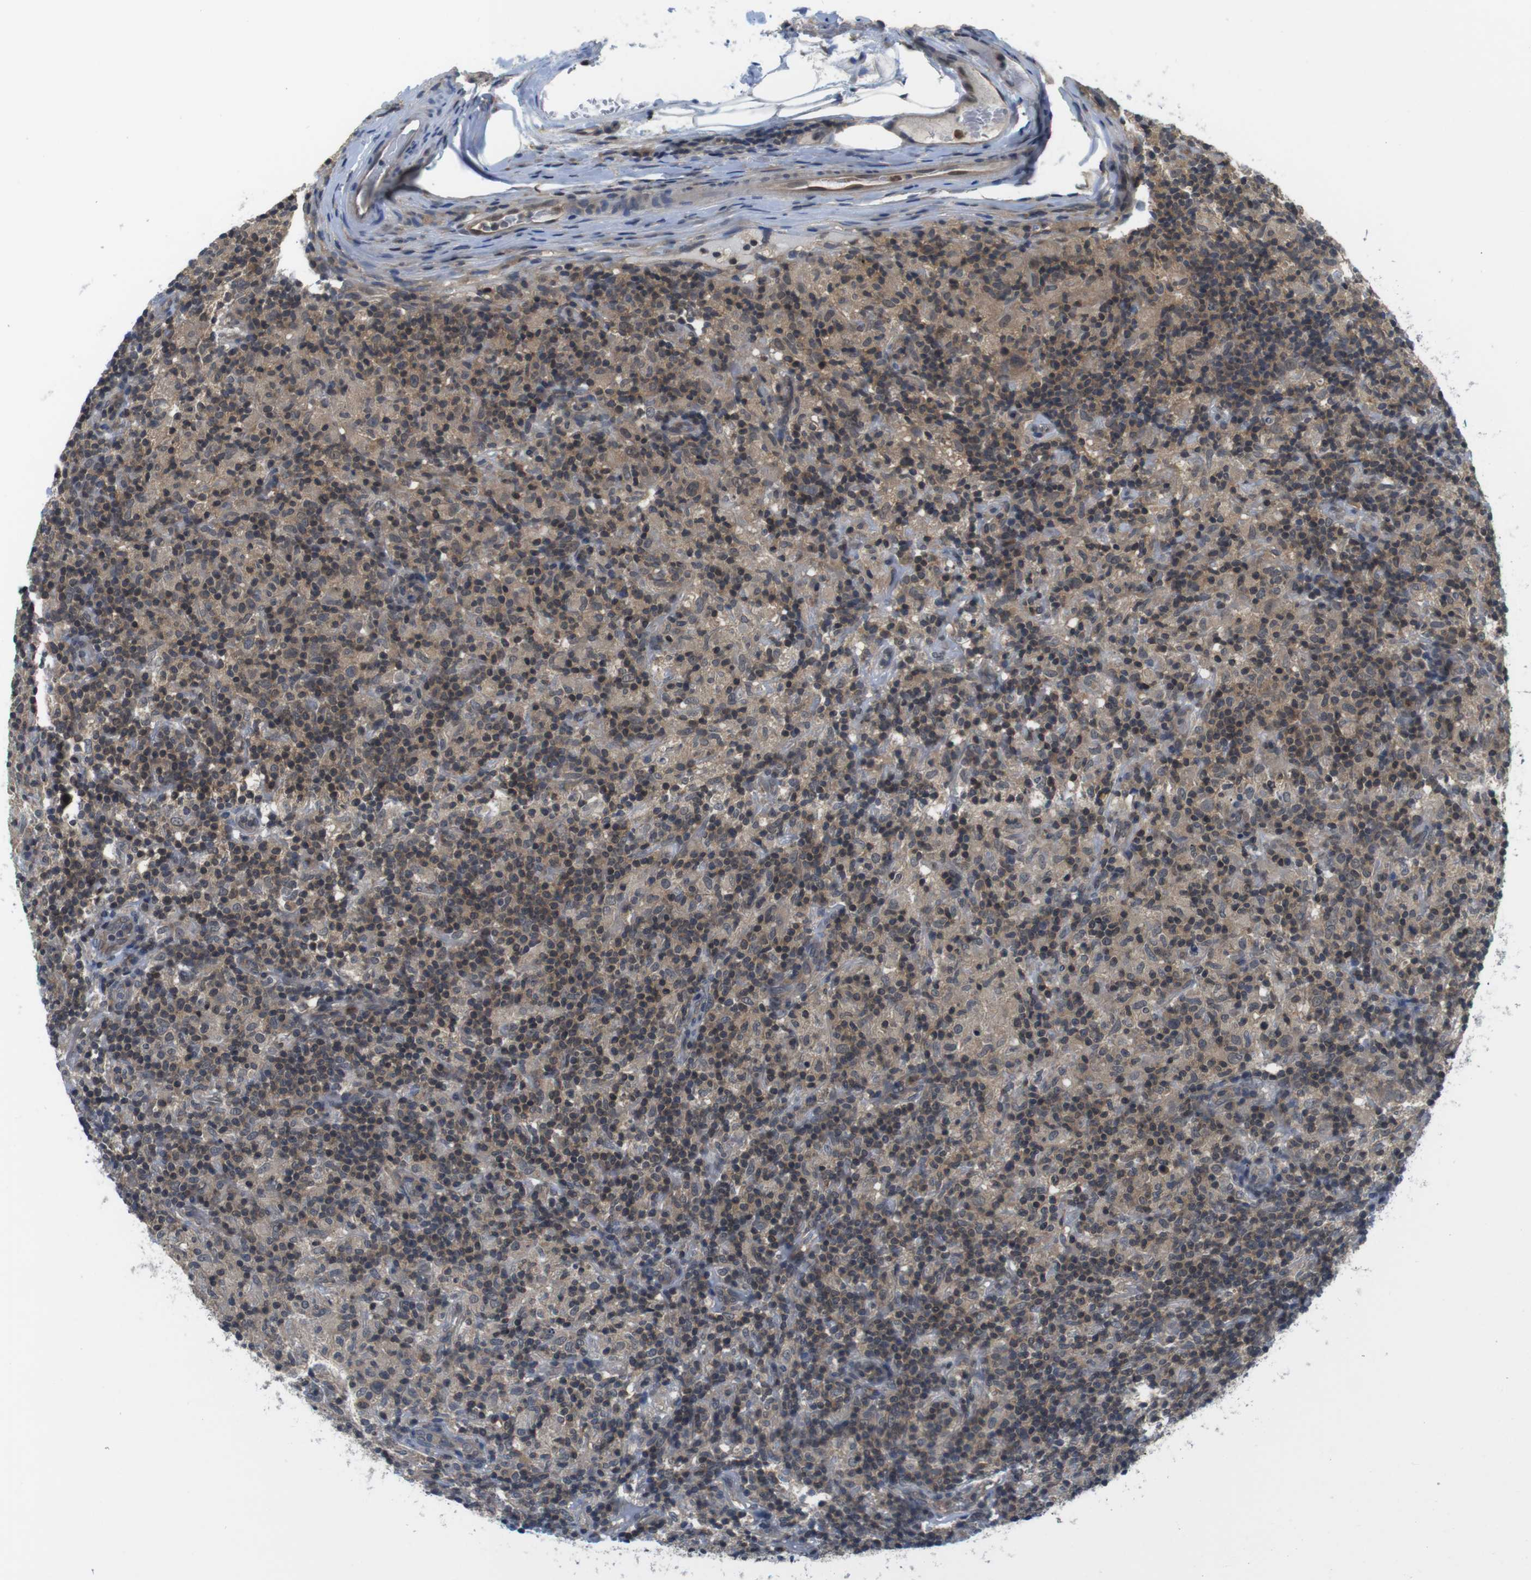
{"staining": {"intensity": "weak", "quantity": ">75%", "location": "cytoplasmic/membranous"}, "tissue": "lymphoma", "cell_type": "Tumor cells", "image_type": "cancer", "snomed": [{"axis": "morphology", "description": "Hodgkin's disease, NOS"}, {"axis": "topography", "description": "Lymph node"}], "caption": "Weak cytoplasmic/membranous staining is appreciated in approximately >75% of tumor cells in Hodgkin's disease.", "gene": "FADD", "patient": {"sex": "male", "age": 70}}